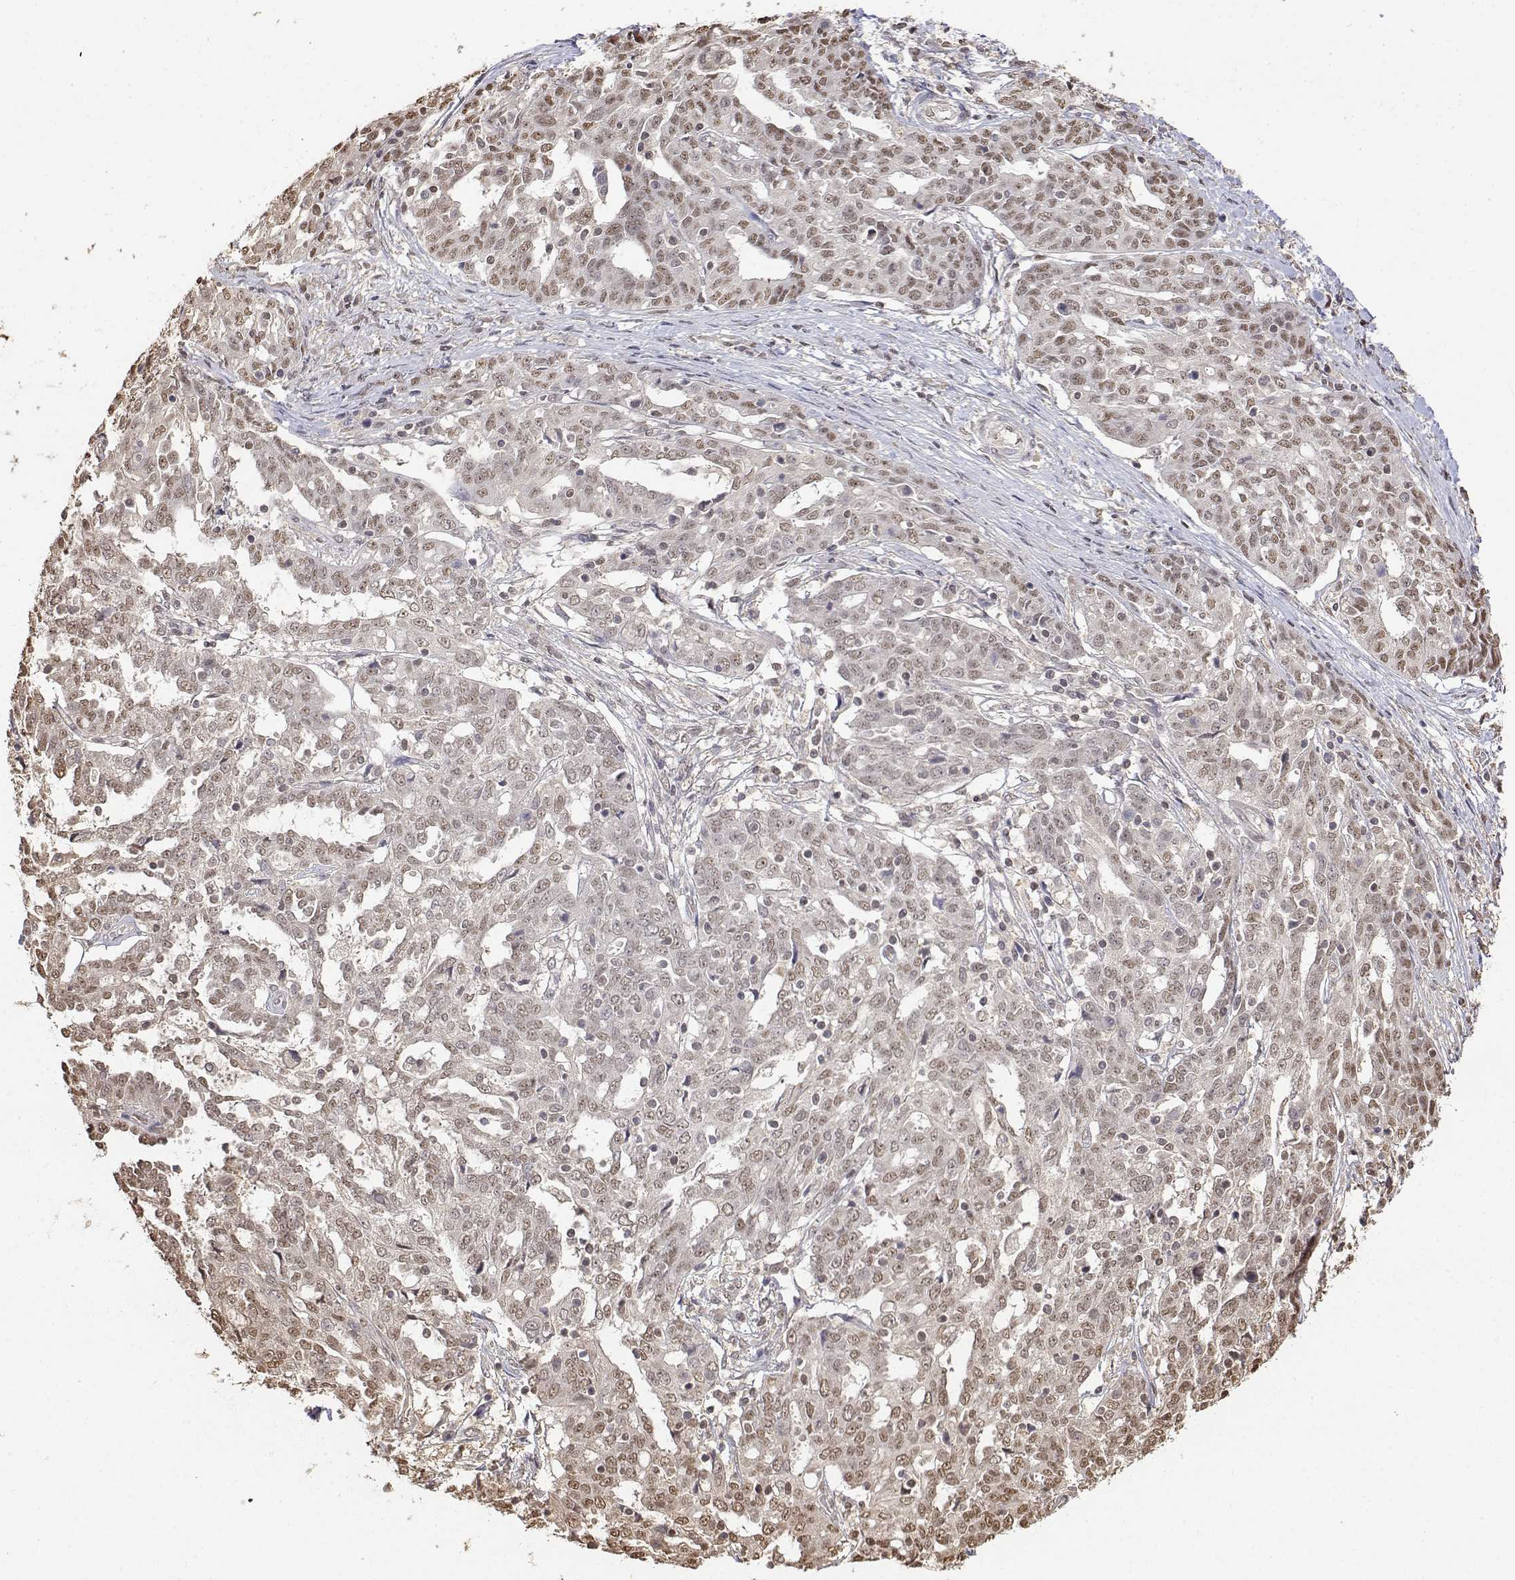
{"staining": {"intensity": "weak", "quantity": ">75%", "location": "nuclear"}, "tissue": "ovarian cancer", "cell_type": "Tumor cells", "image_type": "cancer", "snomed": [{"axis": "morphology", "description": "Cystadenocarcinoma, serous, NOS"}, {"axis": "topography", "description": "Ovary"}], "caption": "Immunohistochemical staining of ovarian cancer demonstrates low levels of weak nuclear protein staining in approximately >75% of tumor cells. The staining is performed using DAB (3,3'-diaminobenzidine) brown chromogen to label protein expression. The nuclei are counter-stained blue using hematoxylin.", "gene": "TPI1", "patient": {"sex": "female", "age": 67}}